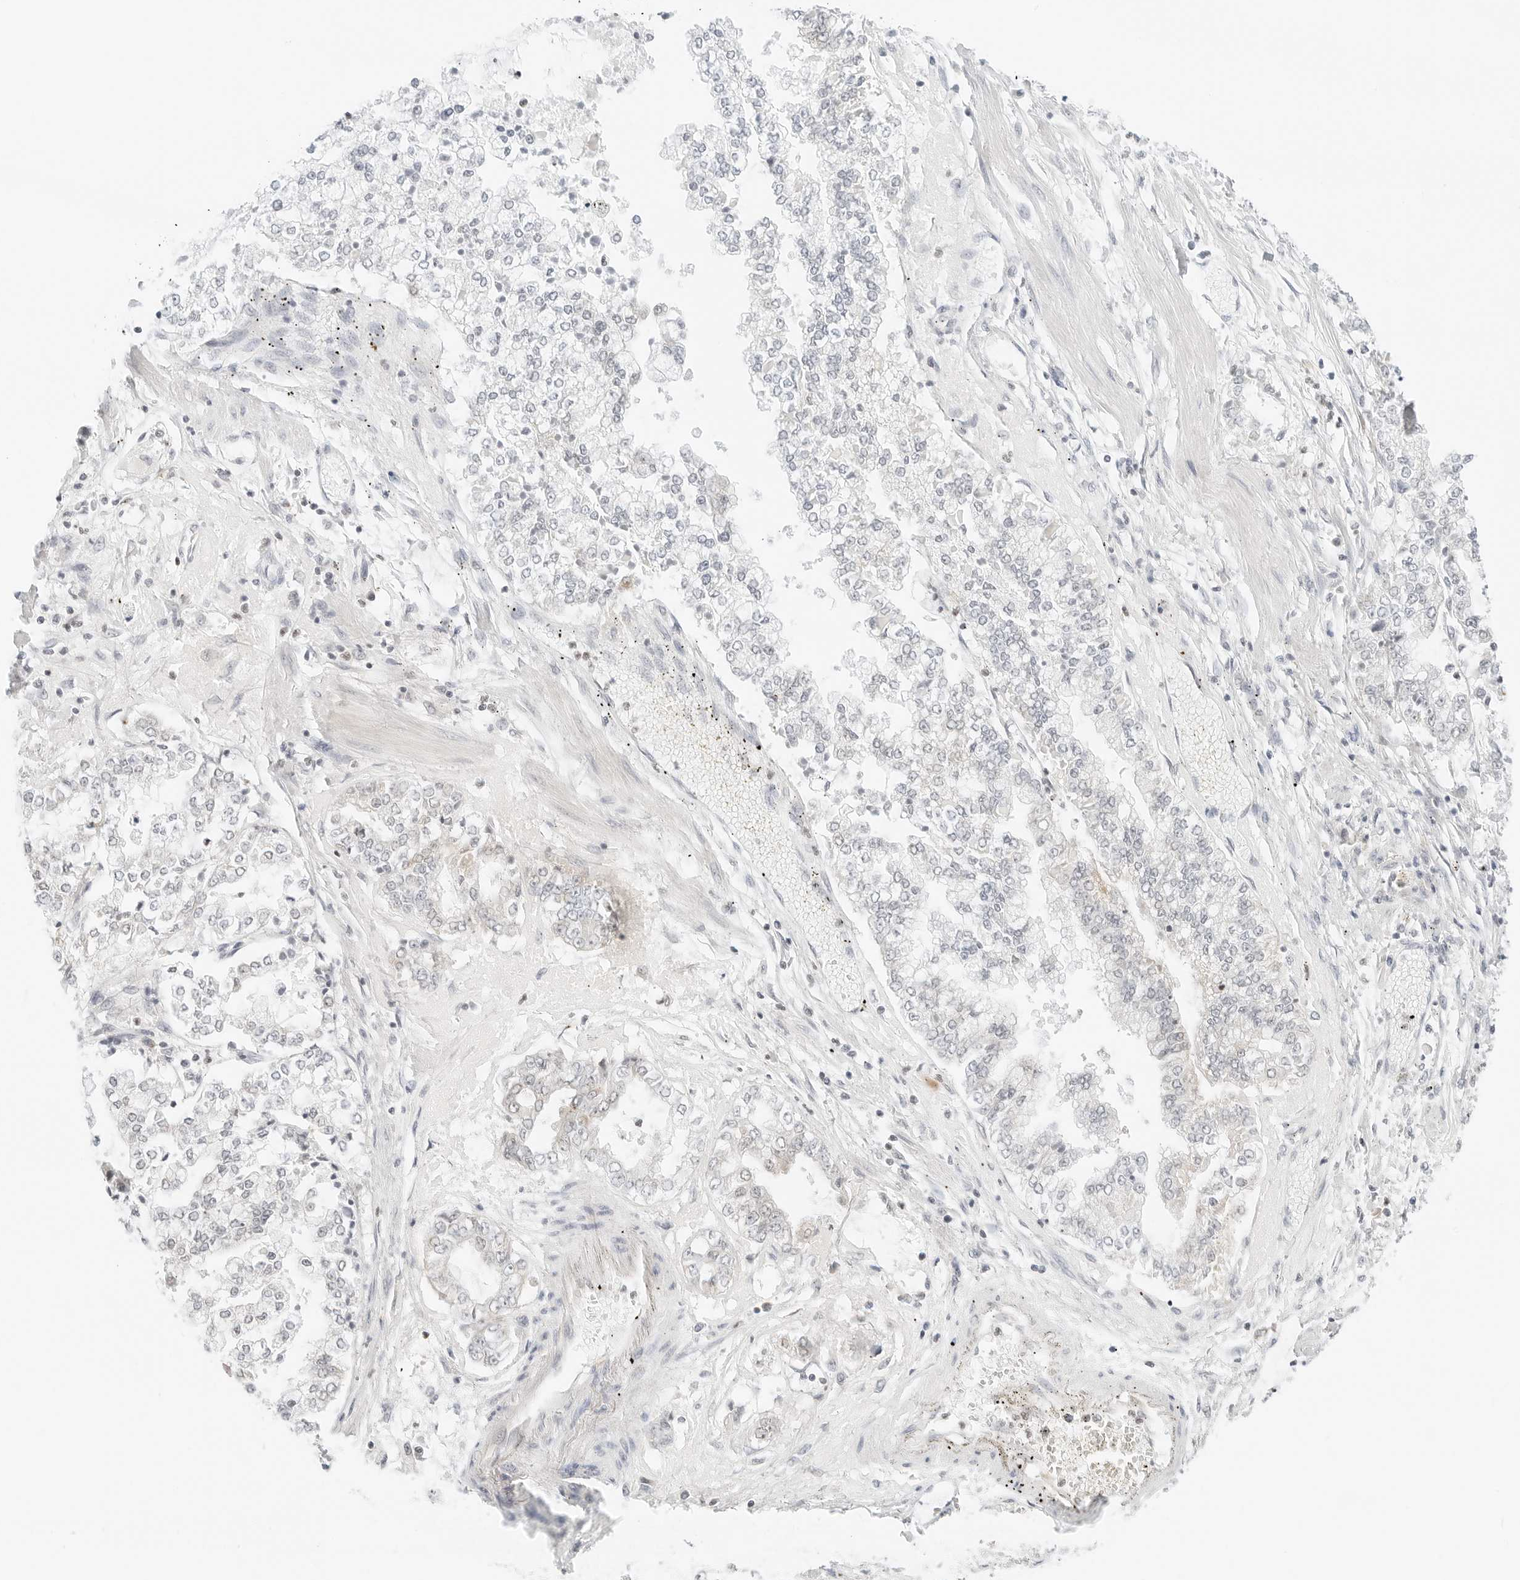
{"staining": {"intensity": "negative", "quantity": "none", "location": "none"}, "tissue": "stomach cancer", "cell_type": "Tumor cells", "image_type": "cancer", "snomed": [{"axis": "morphology", "description": "Adenocarcinoma, NOS"}, {"axis": "topography", "description": "Stomach"}], "caption": "DAB (3,3'-diaminobenzidine) immunohistochemical staining of human stomach adenocarcinoma demonstrates no significant positivity in tumor cells.", "gene": "IQCC", "patient": {"sex": "male", "age": 76}}